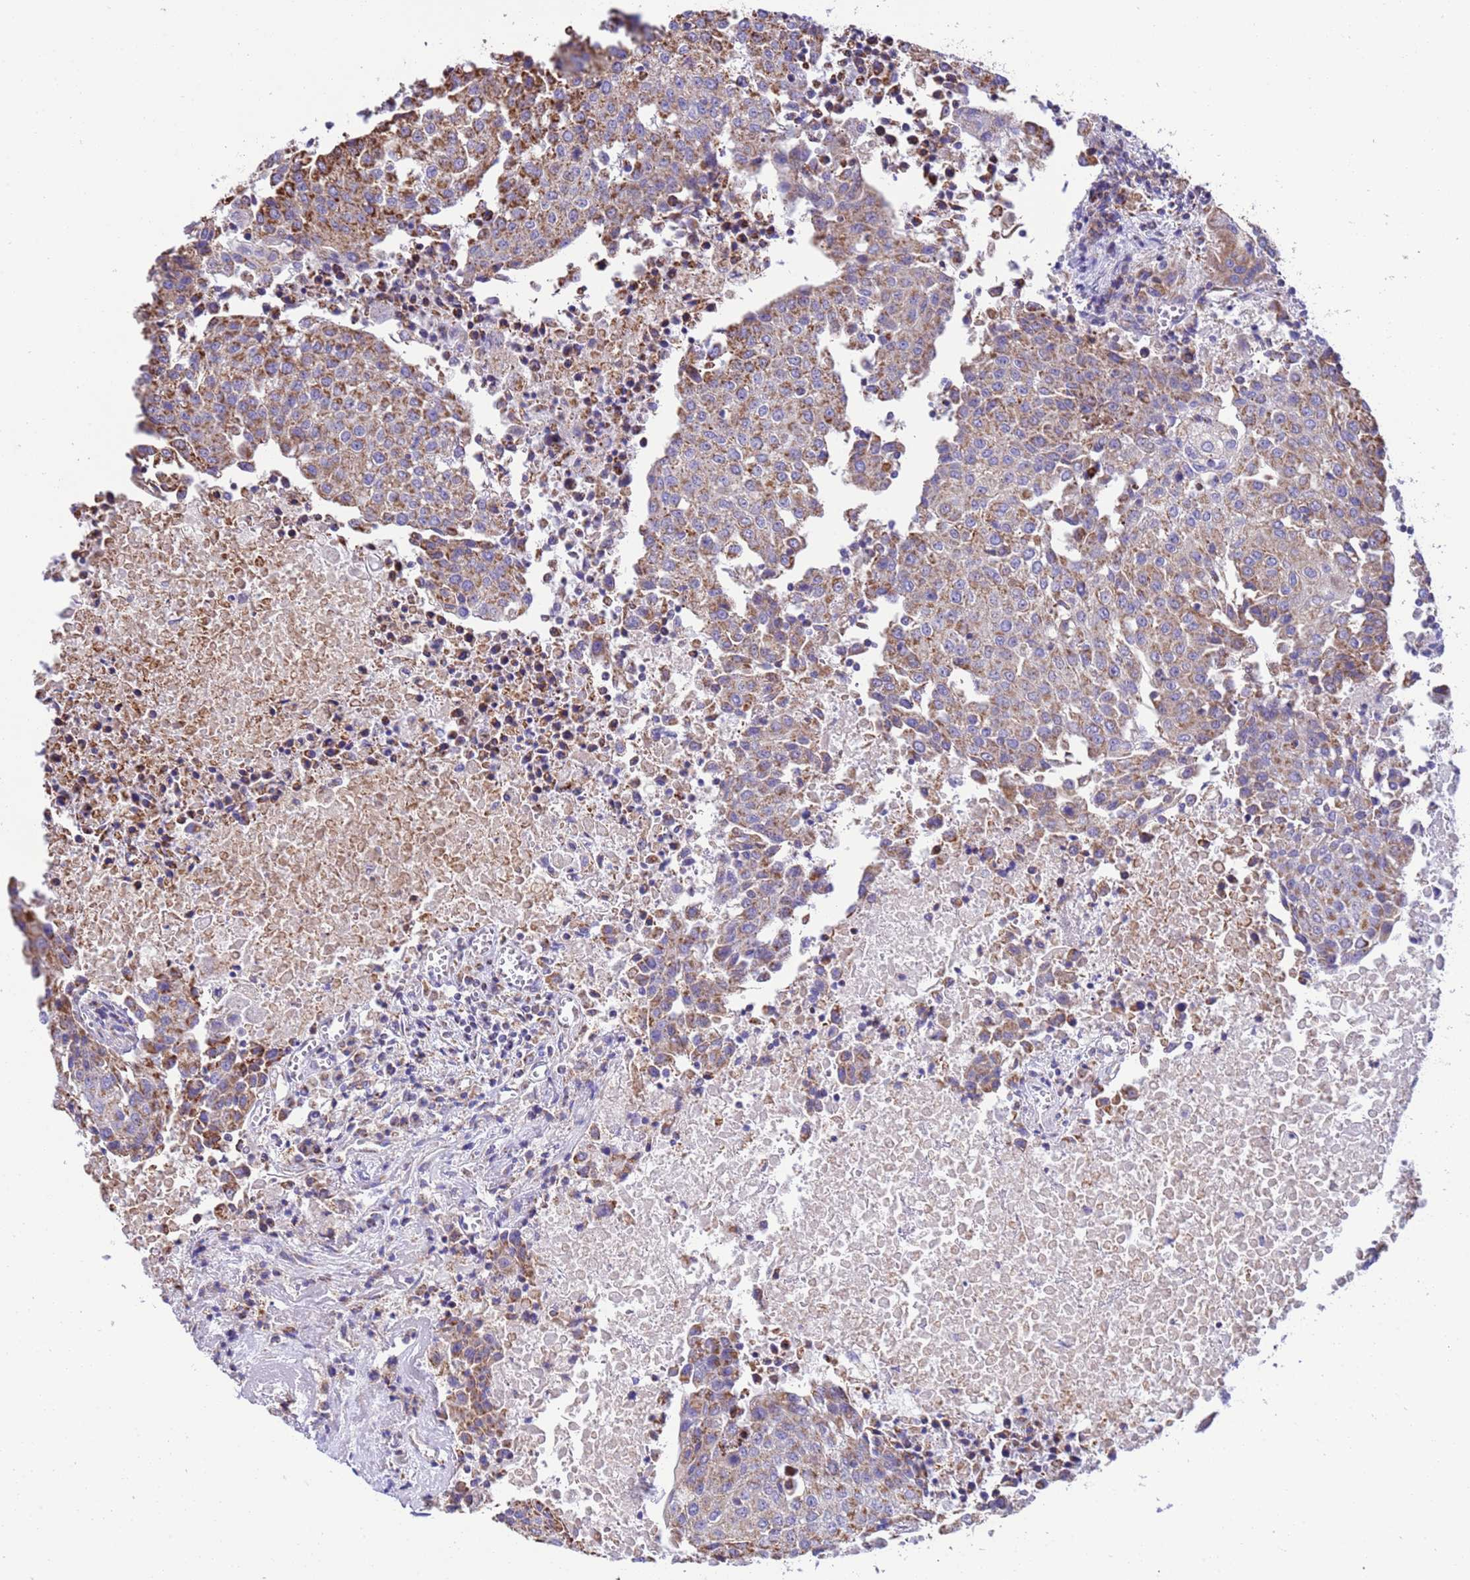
{"staining": {"intensity": "moderate", "quantity": ">75%", "location": "cytoplasmic/membranous"}, "tissue": "urothelial cancer", "cell_type": "Tumor cells", "image_type": "cancer", "snomed": [{"axis": "morphology", "description": "Urothelial carcinoma, High grade"}, {"axis": "topography", "description": "Urinary bladder"}], "caption": "Protein expression analysis of human urothelial carcinoma (high-grade) reveals moderate cytoplasmic/membranous expression in about >75% of tumor cells.", "gene": "RNF165", "patient": {"sex": "female", "age": 85}}